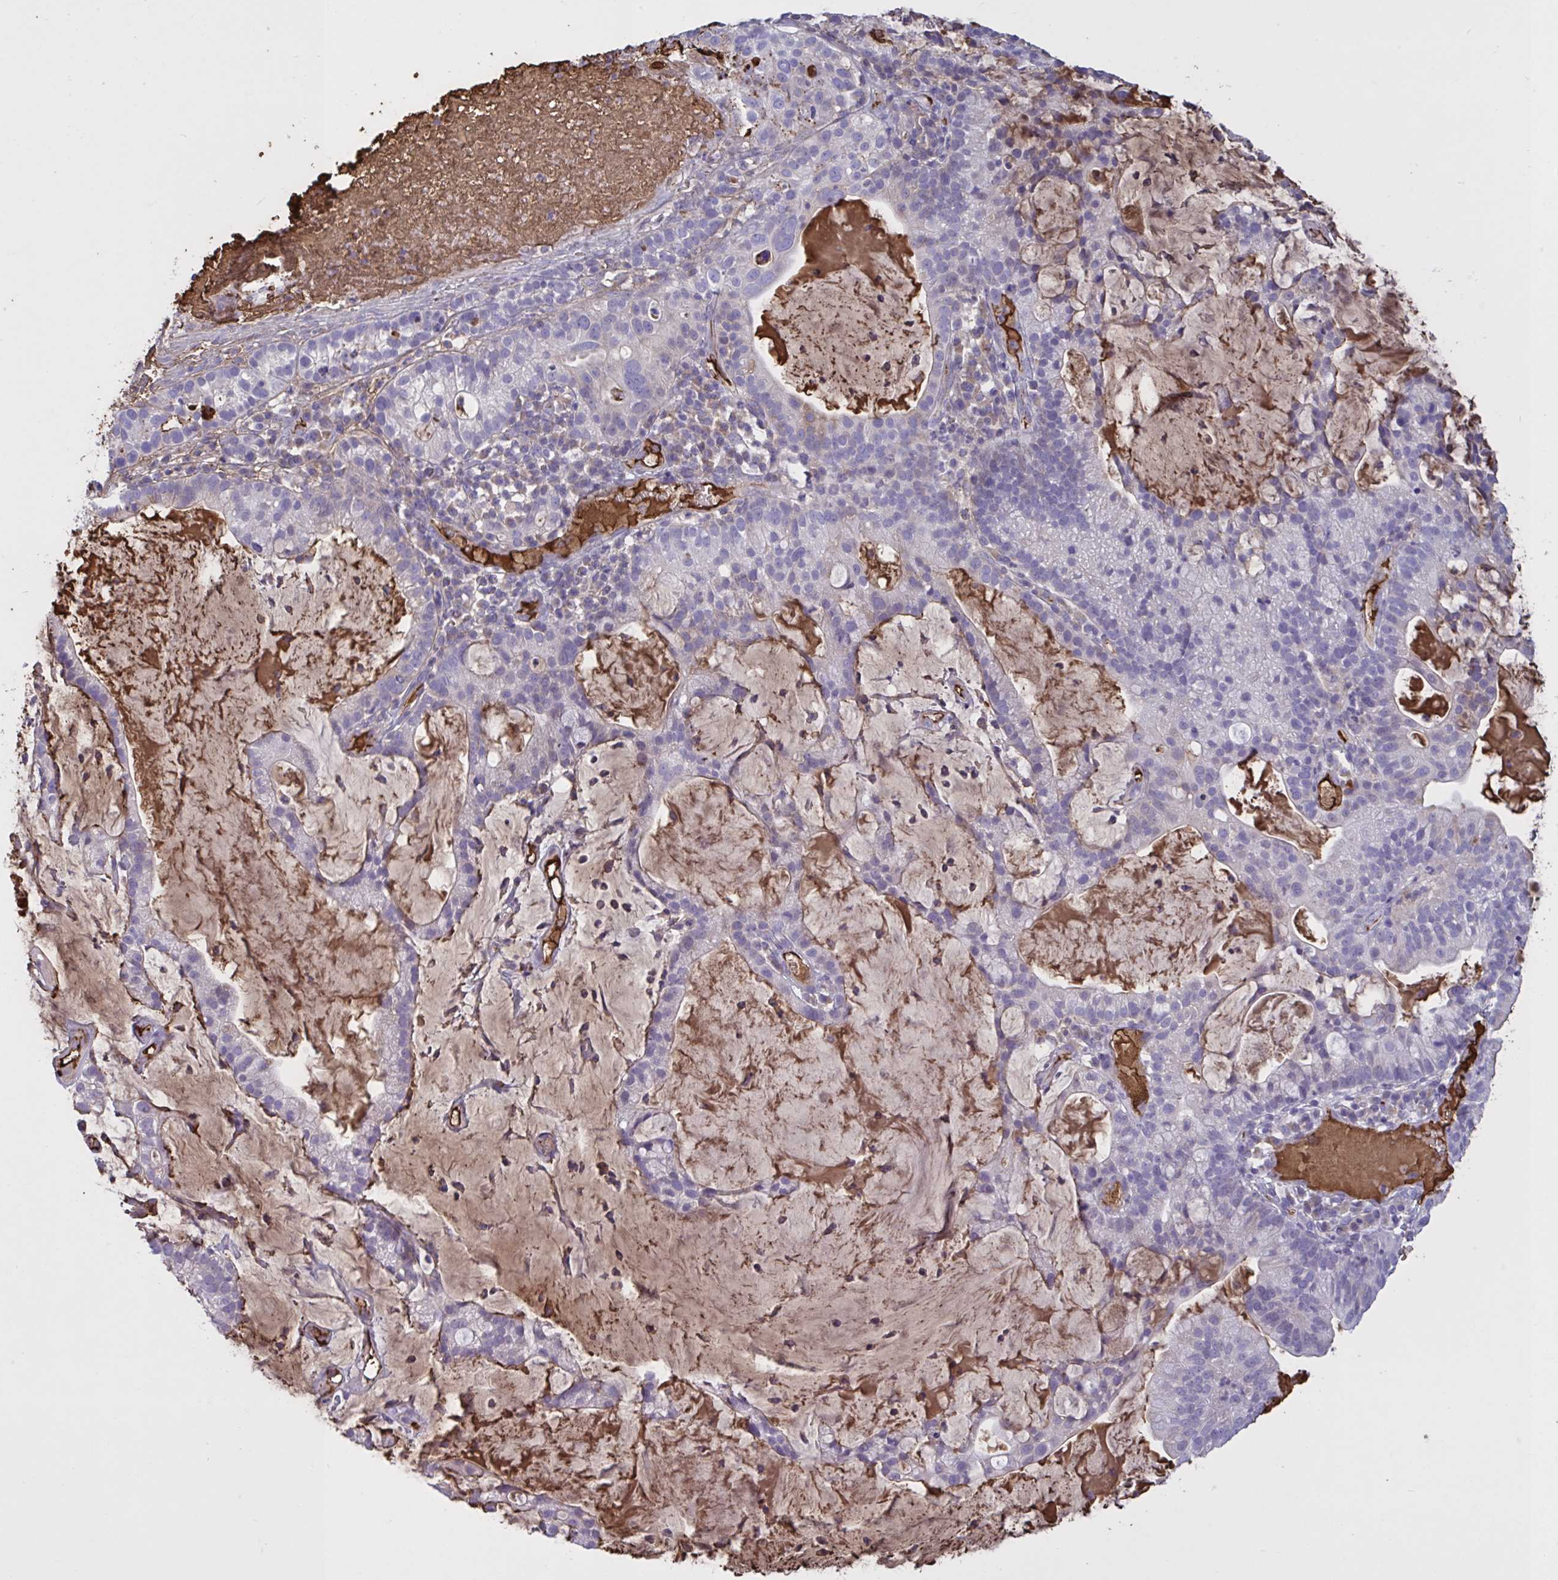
{"staining": {"intensity": "negative", "quantity": "none", "location": "none"}, "tissue": "cervical cancer", "cell_type": "Tumor cells", "image_type": "cancer", "snomed": [{"axis": "morphology", "description": "Adenocarcinoma, NOS"}, {"axis": "topography", "description": "Cervix"}], "caption": "DAB immunohistochemical staining of cervical cancer (adenocarcinoma) demonstrates no significant expression in tumor cells. The staining is performed using DAB brown chromogen with nuclei counter-stained in using hematoxylin.", "gene": "IL1R1", "patient": {"sex": "female", "age": 41}}